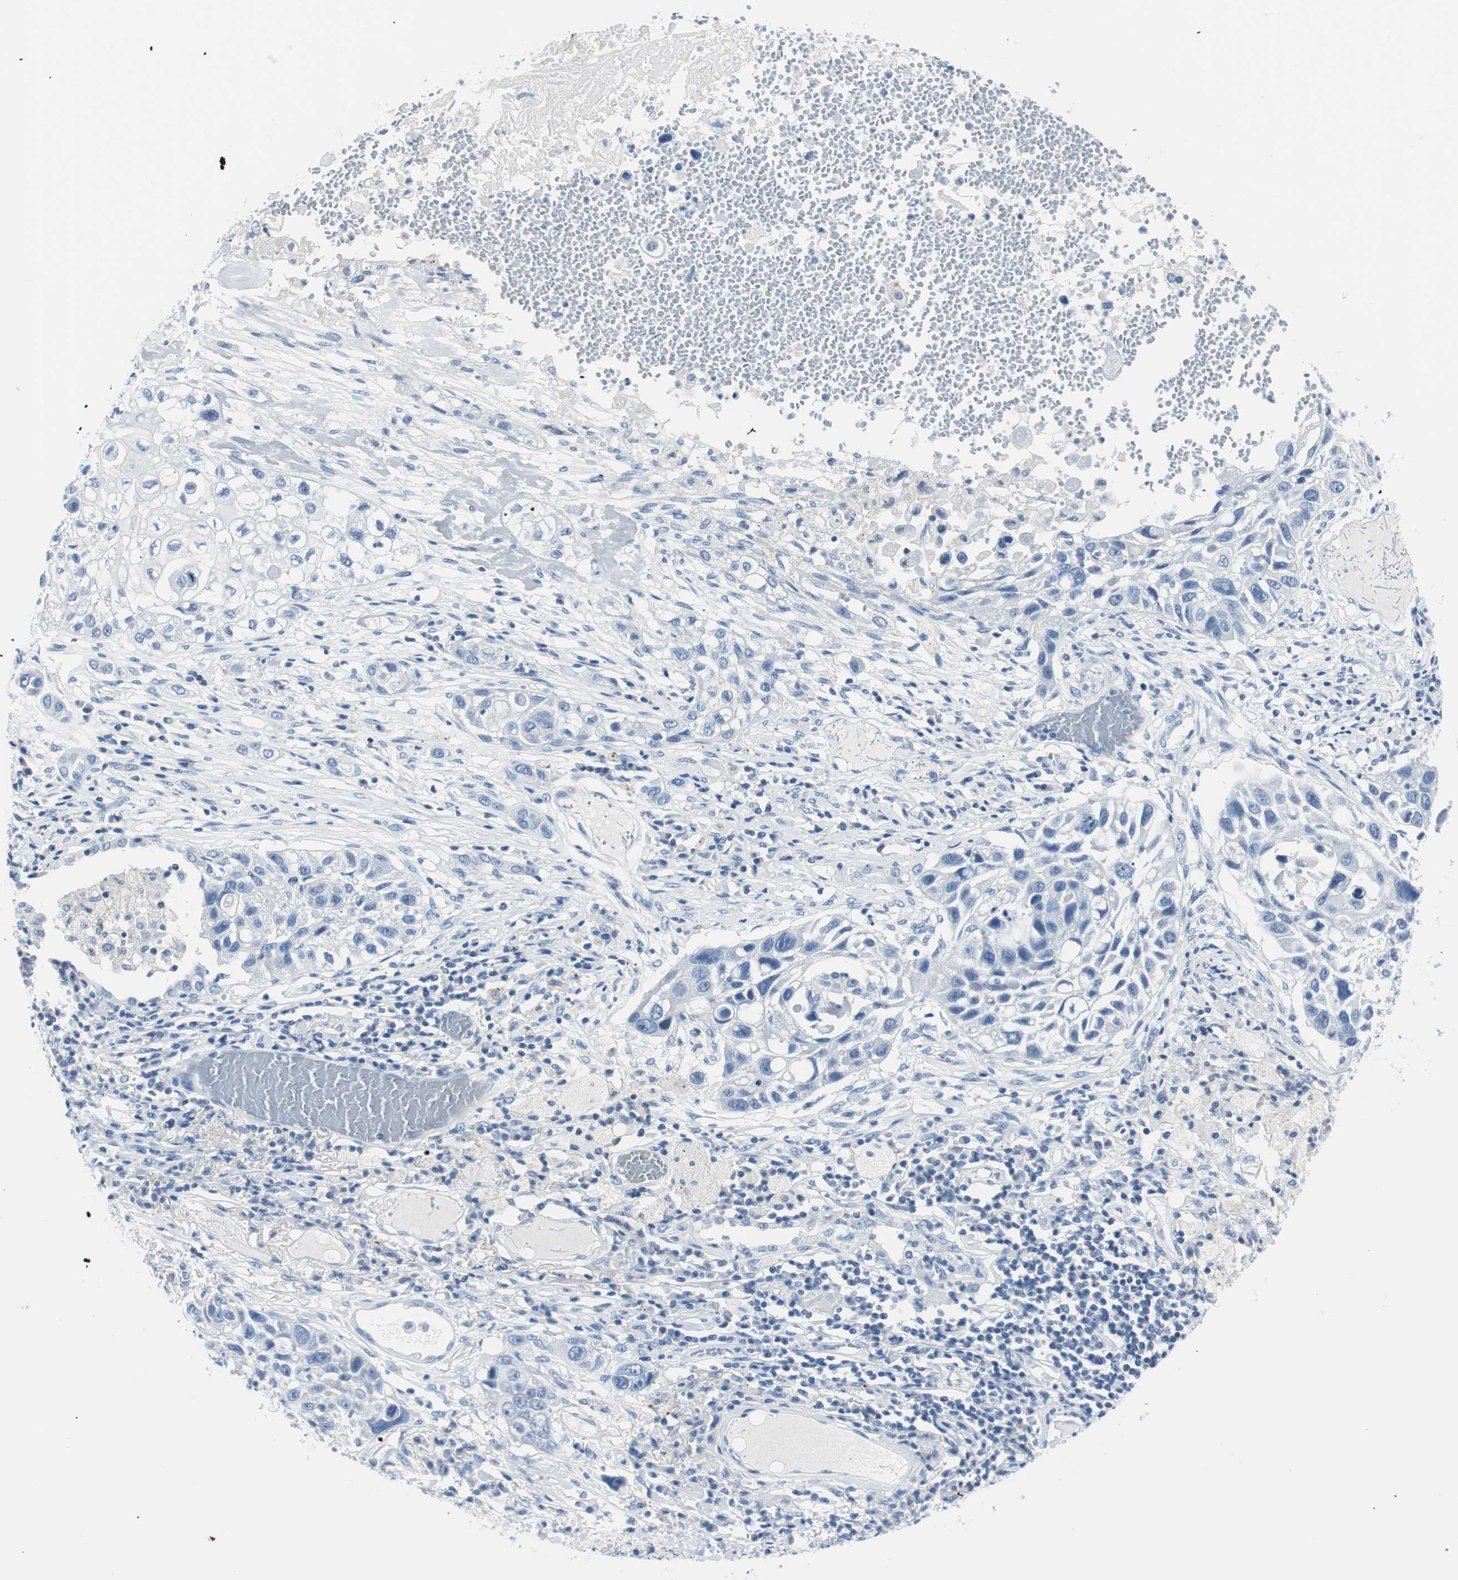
{"staining": {"intensity": "negative", "quantity": "none", "location": "none"}, "tissue": "lung cancer", "cell_type": "Tumor cells", "image_type": "cancer", "snomed": [{"axis": "morphology", "description": "Squamous cell carcinoma, NOS"}, {"axis": "topography", "description": "Lung"}], "caption": "Immunohistochemistry (IHC) photomicrograph of neoplastic tissue: human lung squamous cell carcinoma stained with DAB shows no significant protein positivity in tumor cells.", "gene": "GAP43", "patient": {"sex": "male", "age": 71}}